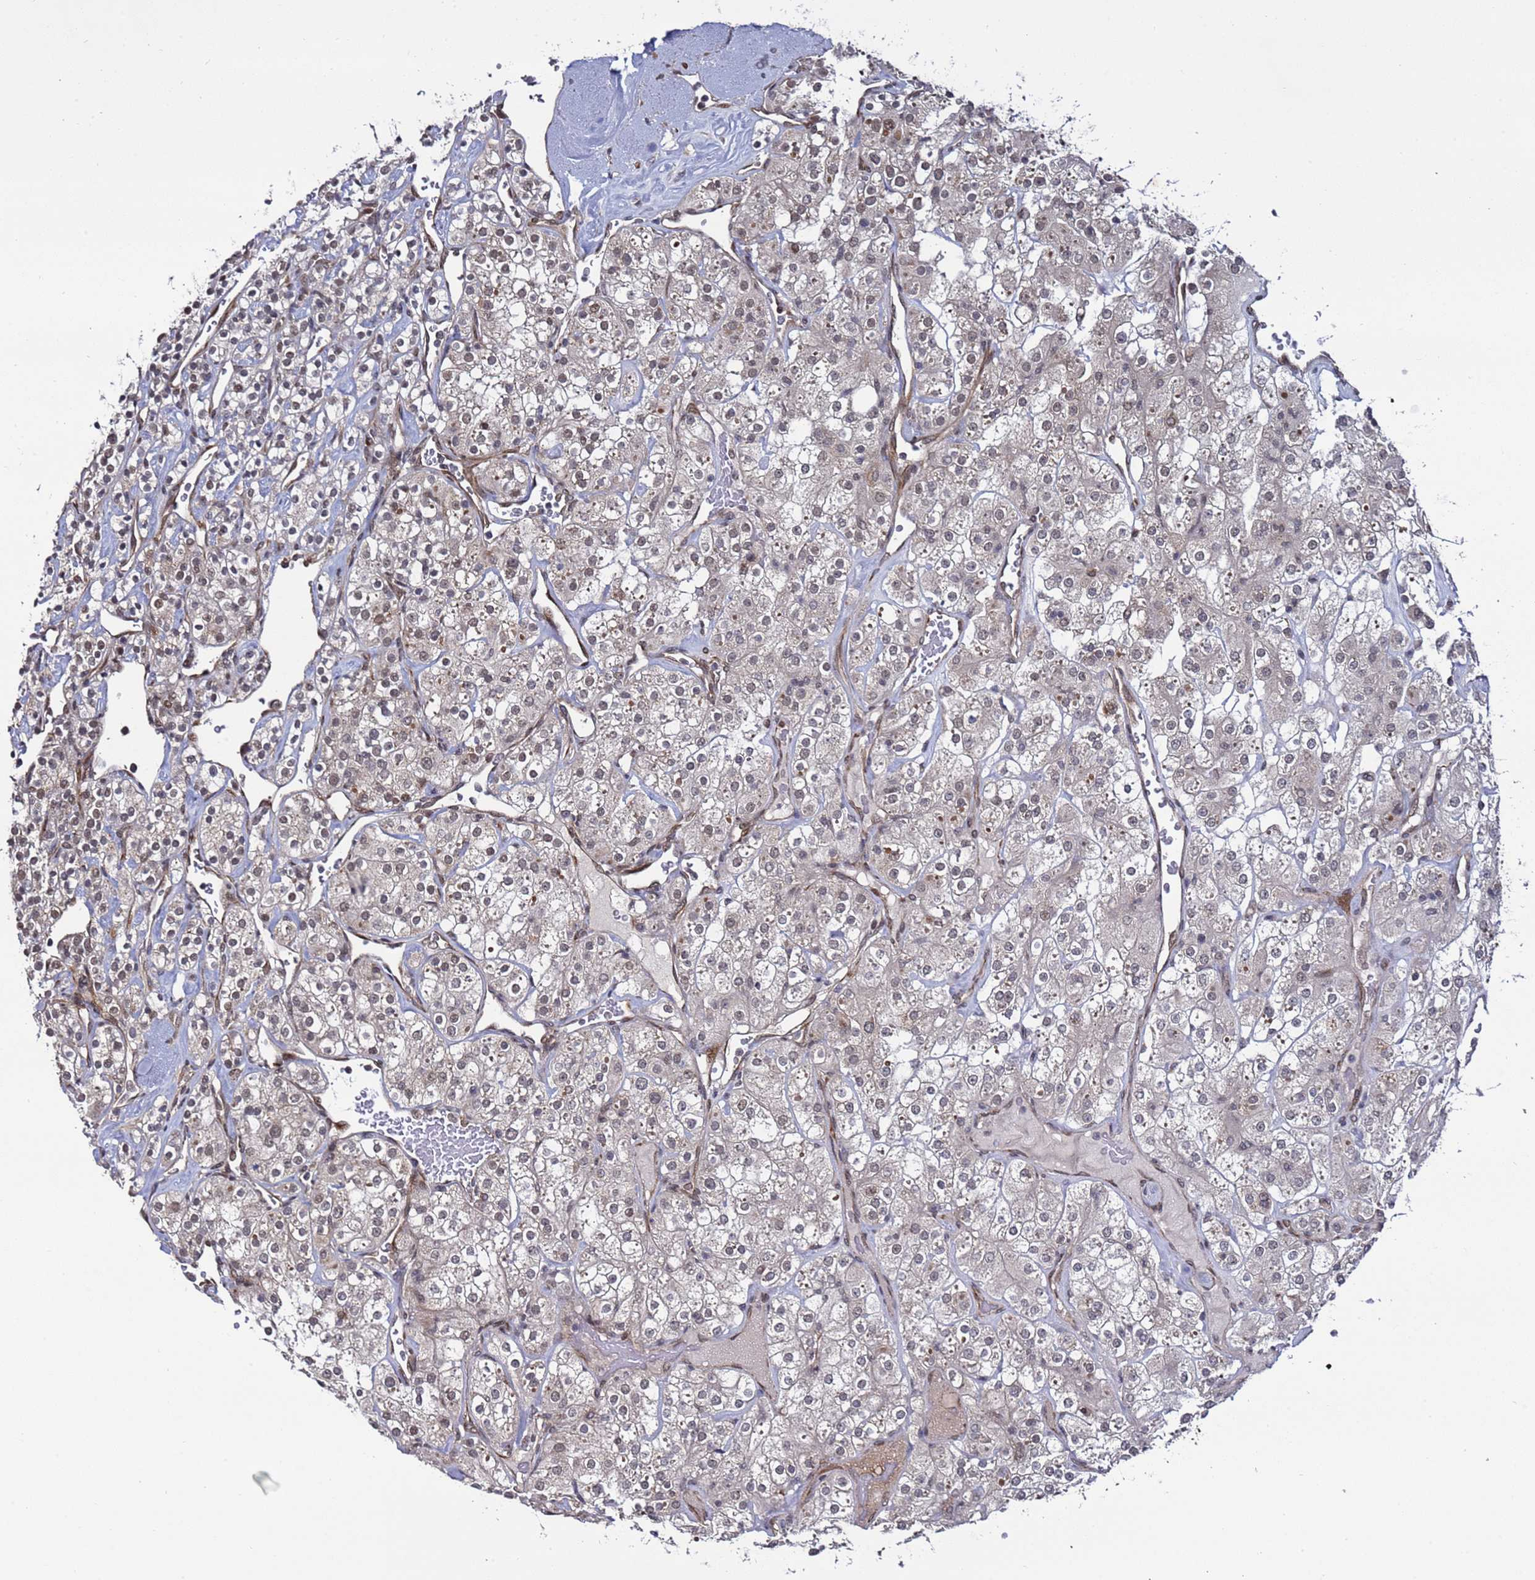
{"staining": {"intensity": "weak", "quantity": "<25%", "location": "nuclear"}, "tissue": "renal cancer", "cell_type": "Tumor cells", "image_type": "cancer", "snomed": [{"axis": "morphology", "description": "Adenocarcinoma, NOS"}, {"axis": "topography", "description": "Kidney"}], "caption": "DAB immunohistochemical staining of human renal cancer reveals no significant positivity in tumor cells. Brightfield microscopy of immunohistochemistry stained with DAB (3,3'-diaminobenzidine) (brown) and hematoxylin (blue), captured at high magnification.", "gene": "POLR2D", "patient": {"sex": "male", "age": 77}}